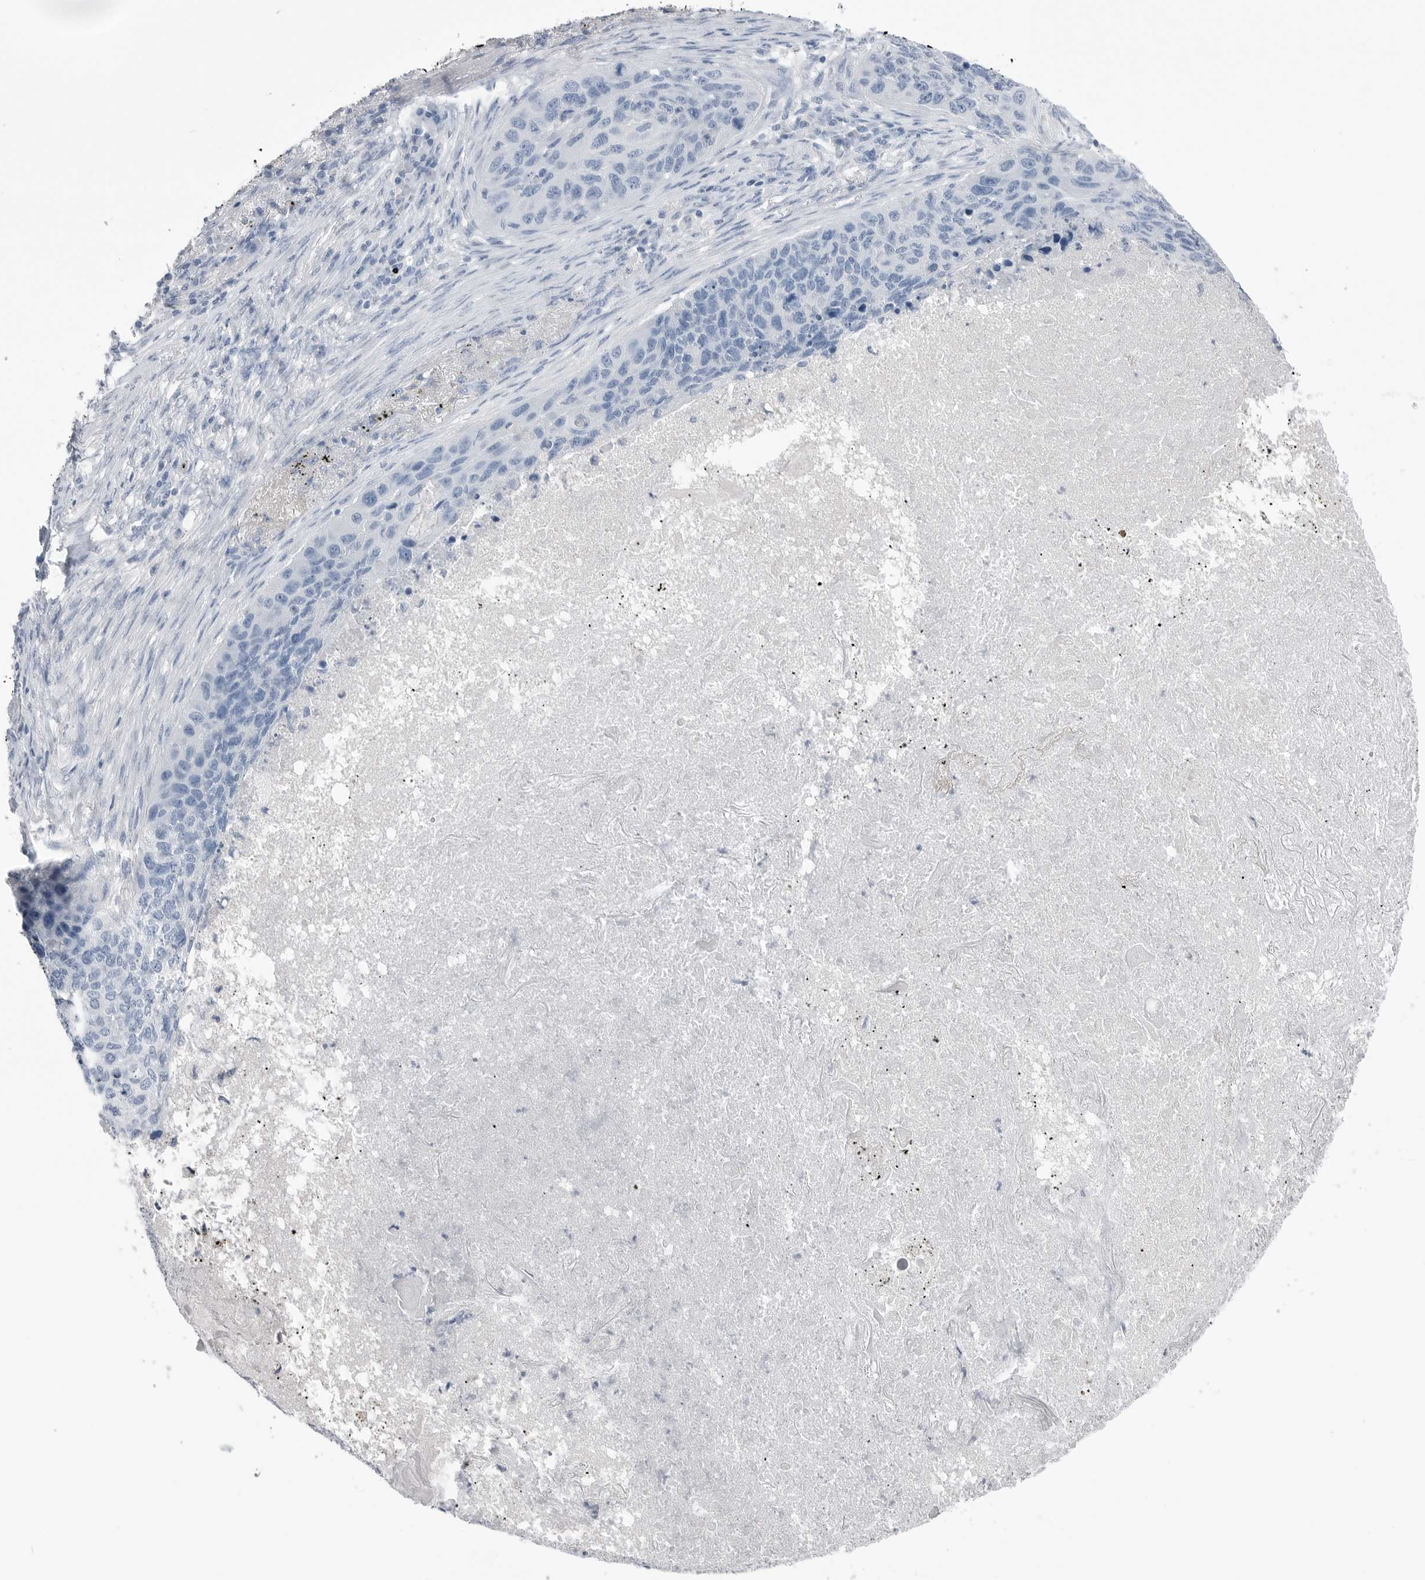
{"staining": {"intensity": "negative", "quantity": "none", "location": "none"}, "tissue": "lung cancer", "cell_type": "Tumor cells", "image_type": "cancer", "snomed": [{"axis": "morphology", "description": "Squamous cell carcinoma, NOS"}, {"axis": "topography", "description": "Lung"}], "caption": "The image demonstrates no staining of tumor cells in lung squamous cell carcinoma. The staining is performed using DAB (3,3'-diaminobenzidine) brown chromogen with nuclei counter-stained in using hematoxylin.", "gene": "ABHD12", "patient": {"sex": "female", "age": 63}}